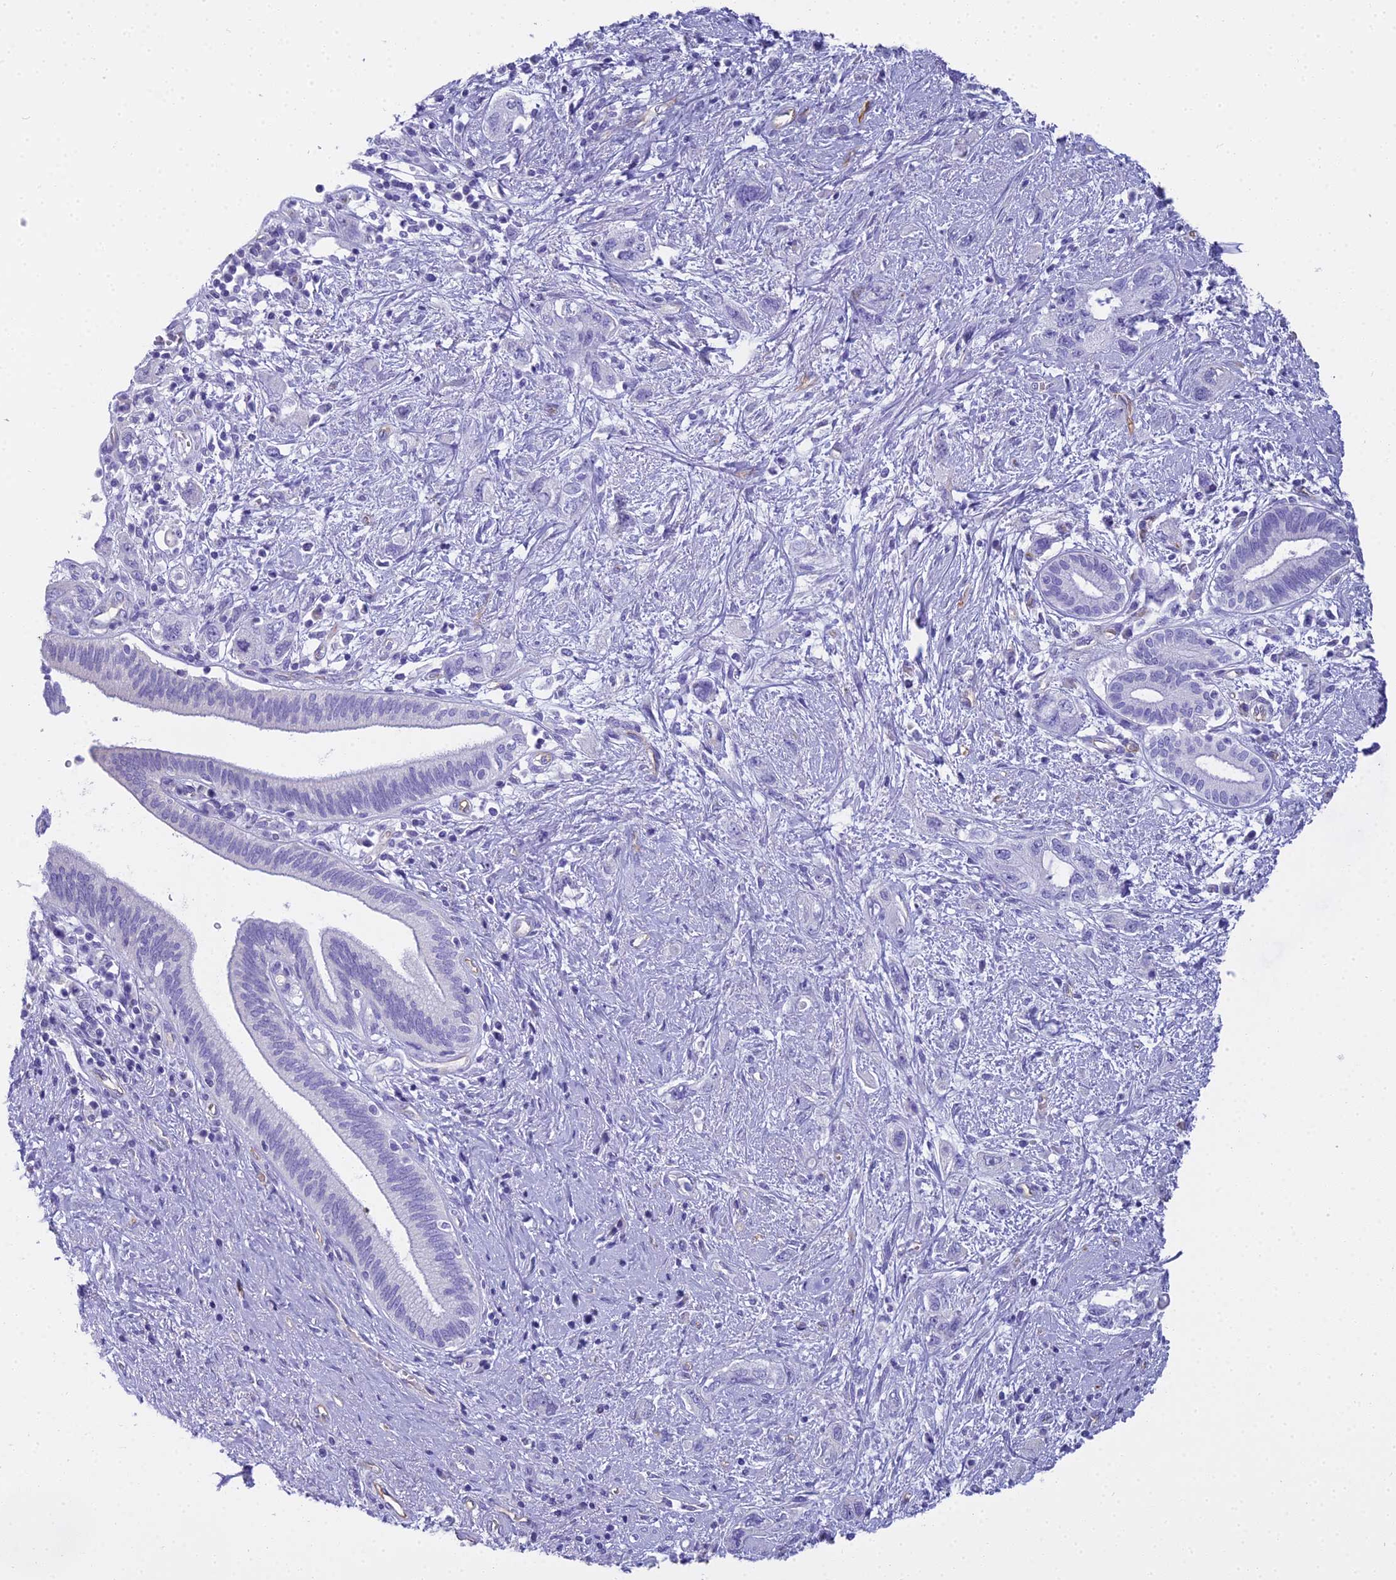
{"staining": {"intensity": "negative", "quantity": "none", "location": "none"}, "tissue": "pancreatic cancer", "cell_type": "Tumor cells", "image_type": "cancer", "snomed": [{"axis": "morphology", "description": "Adenocarcinoma, NOS"}, {"axis": "topography", "description": "Pancreas"}], "caption": "A high-resolution photomicrograph shows immunohistochemistry staining of adenocarcinoma (pancreatic), which displays no significant positivity in tumor cells.", "gene": "NINJ1", "patient": {"sex": "female", "age": 73}}